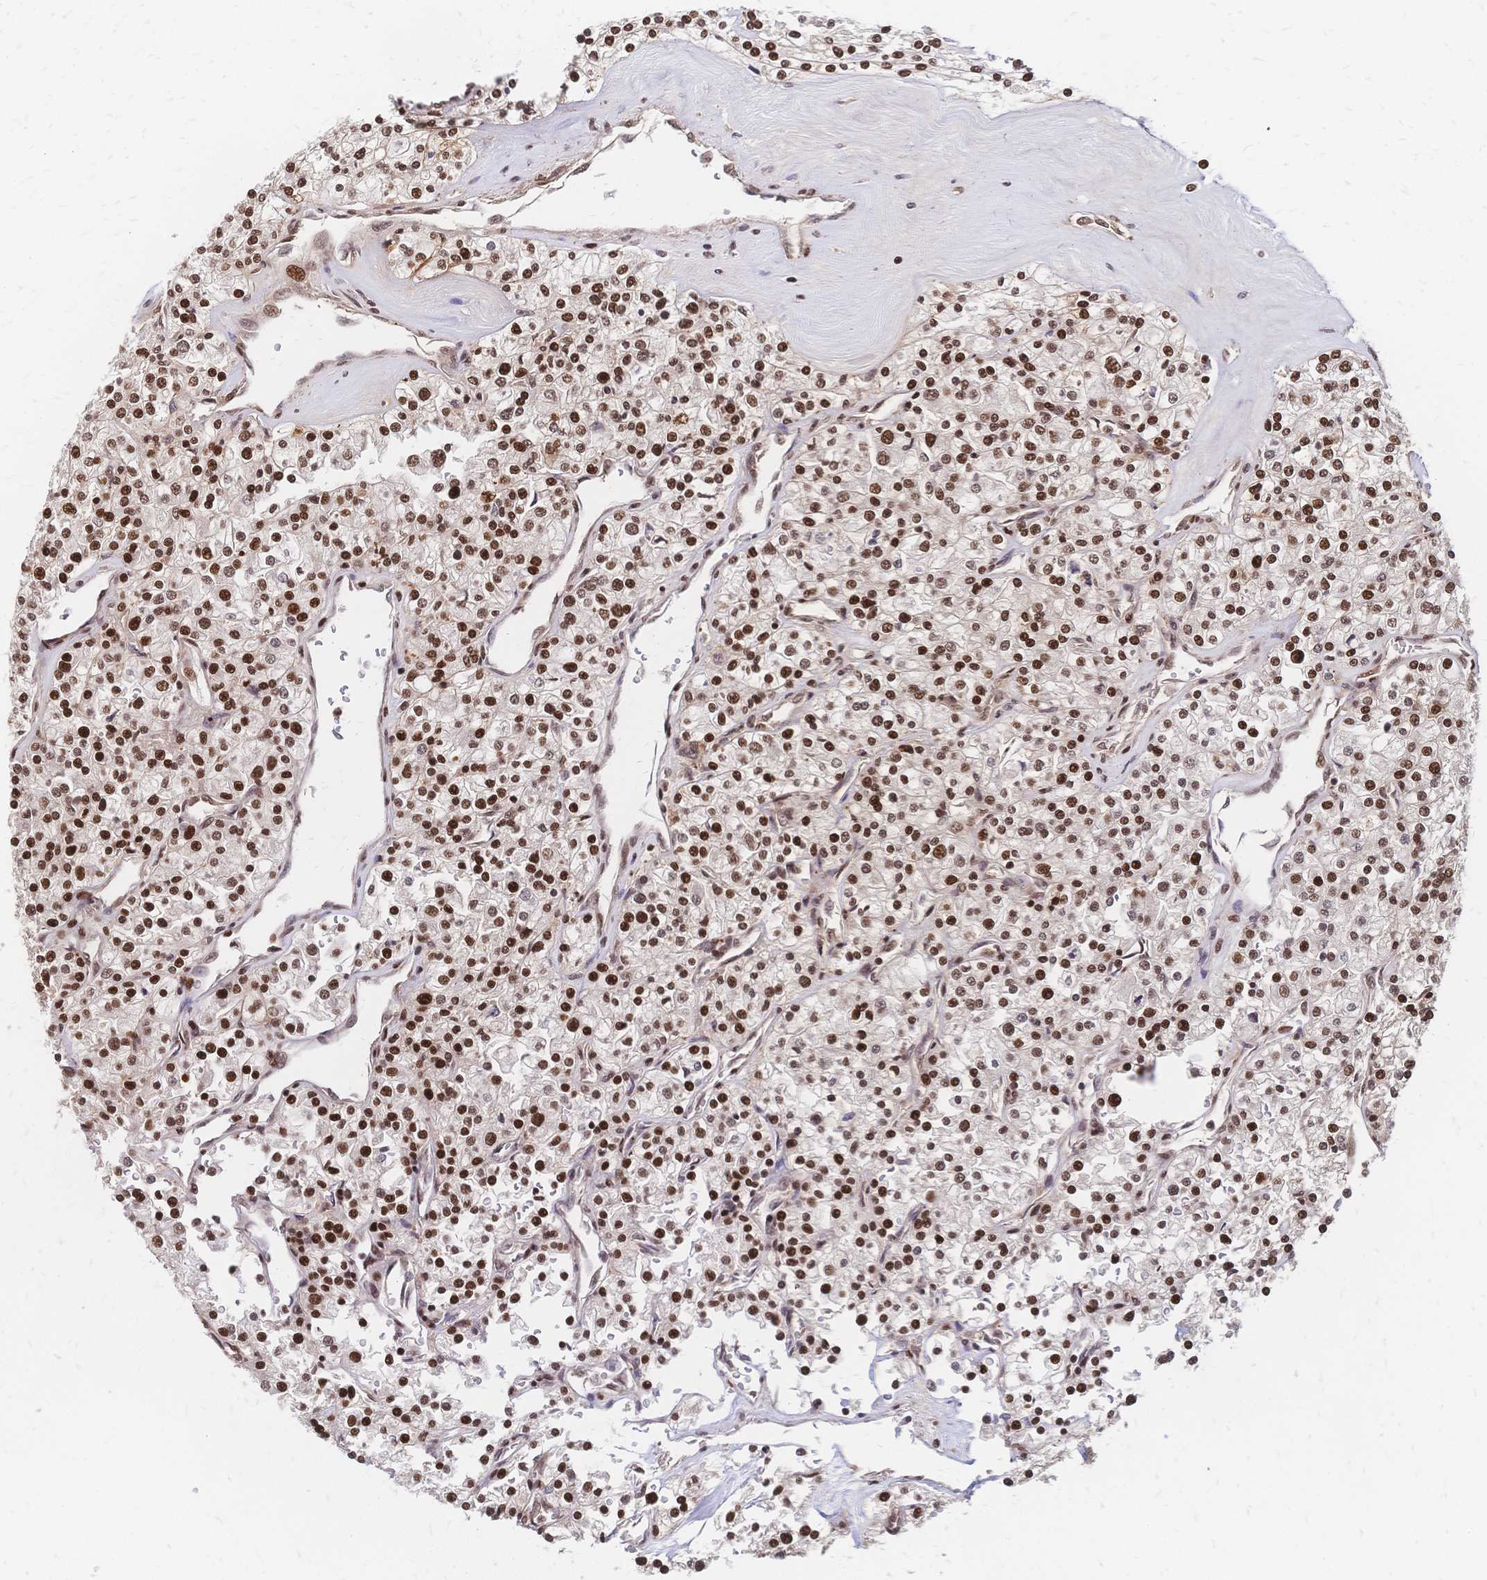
{"staining": {"intensity": "strong", "quantity": "25%-75%", "location": "nuclear"}, "tissue": "renal cancer", "cell_type": "Tumor cells", "image_type": "cancer", "snomed": [{"axis": "morphology", "description": "Adenocarcinoma, NOS"}, {"axis": "topography", "description": "Kidney"}], "caption": "A high-resolution photomicrograph shows immunohistochemistry (IHC) staining of adenocarcinoma (renal), which exhibits strong nuclear expression in approximately 25%-75% of tumor cells.", "gene": "HDGF", "patient": {"sex": "male", "age": 80}}